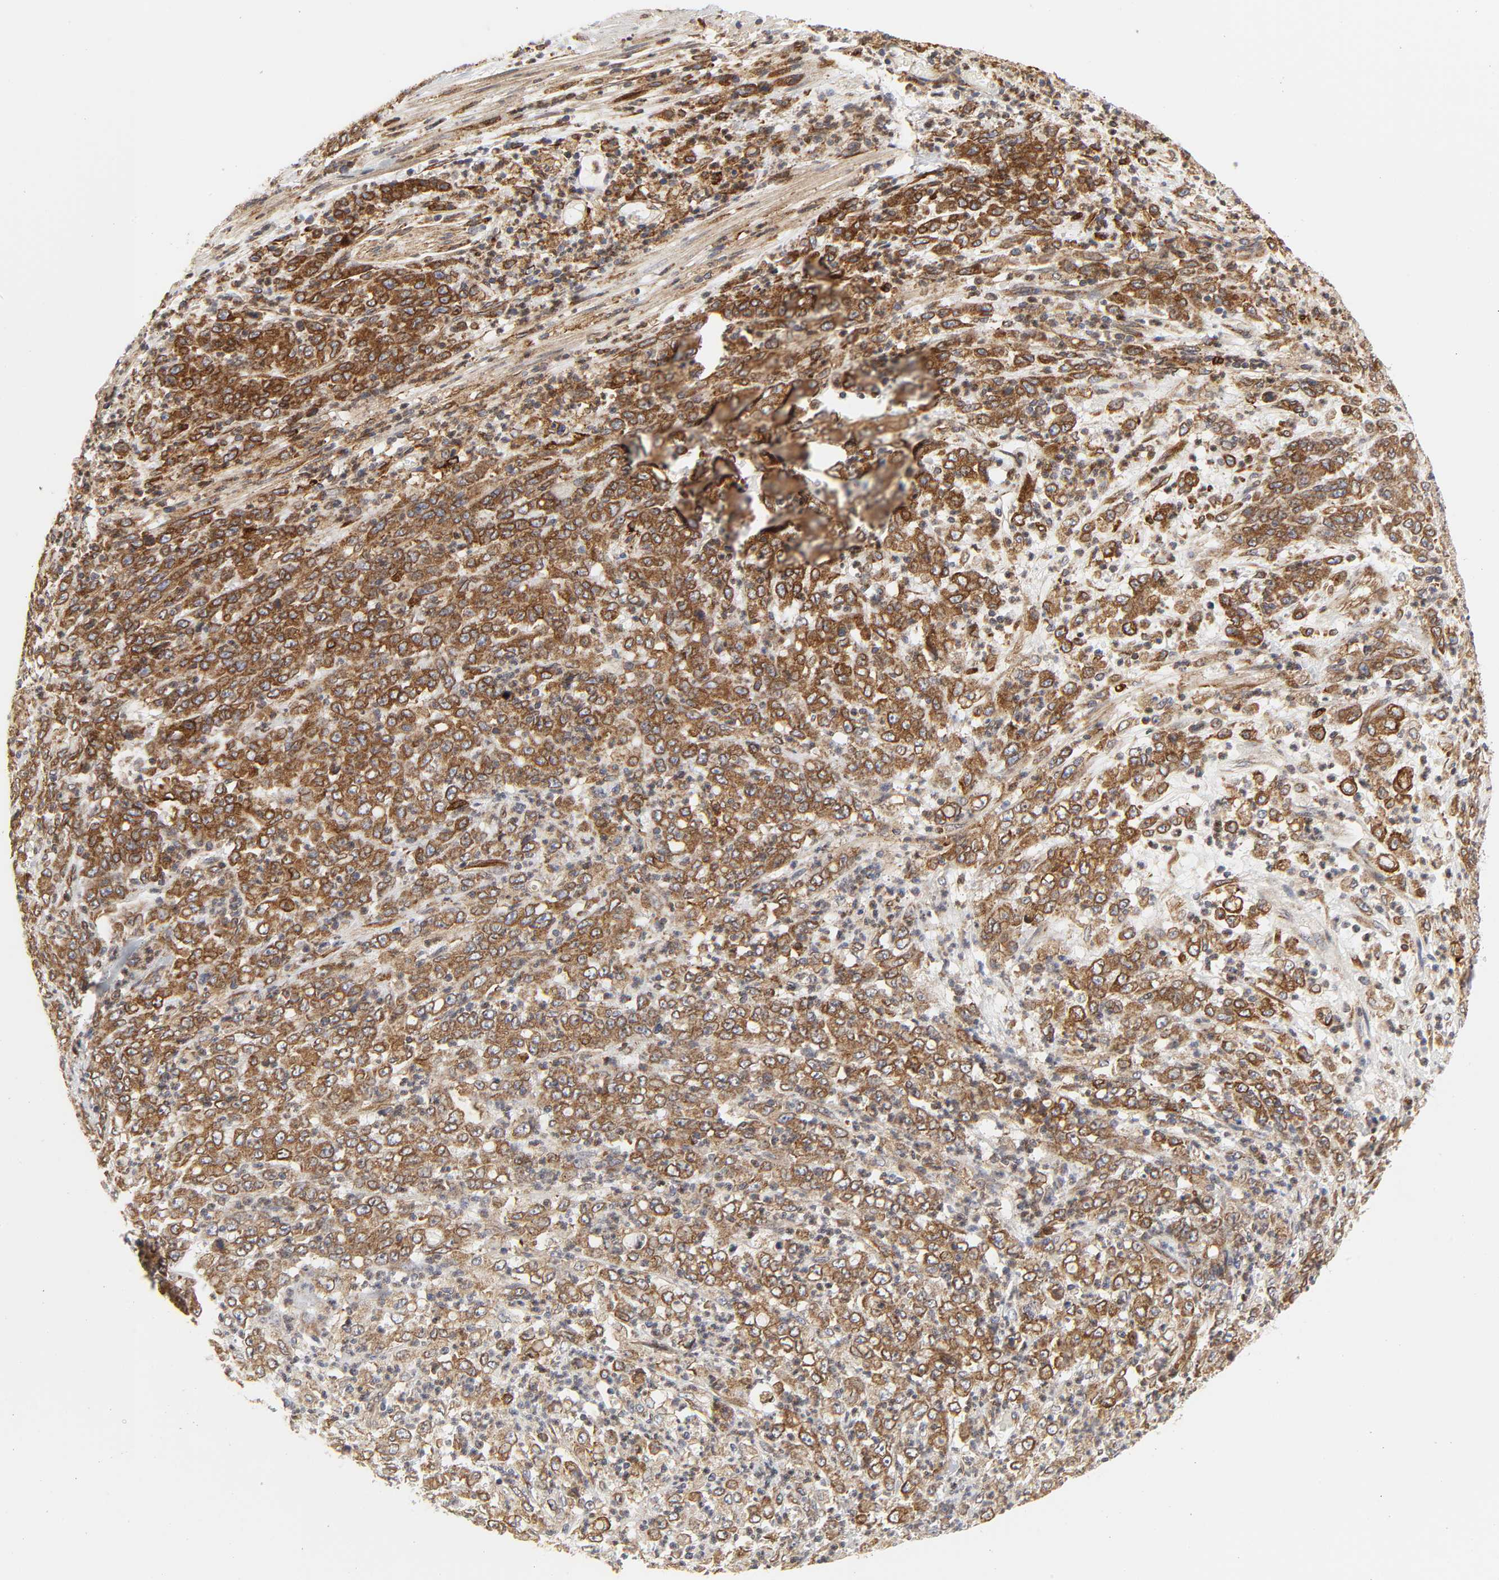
{"staining": {"intensity": "strong", "quantity": ">75%", "location": "cytoplasmic/membranous"}, "tissue": "stomach cancer", "cell_type": "Tumor cells", "image_type": "cancer", "snomed": [{"axis": "morphology", "description": "Adenocarcinoma, NOS"}, {"axis": "topography", "description": "Stomach, lower"}], "caption": "DAB immunohistochemical staining of human stomach cancer (adenocarcinoma) exhibits strong cytoplasmic/membranous protein expression in approximately >75% of tumor cells. The protein is shown in brown color, while the nuclei are stained blue.", "gene": "POR", "patient": {"sex": "female", "age": 71}}